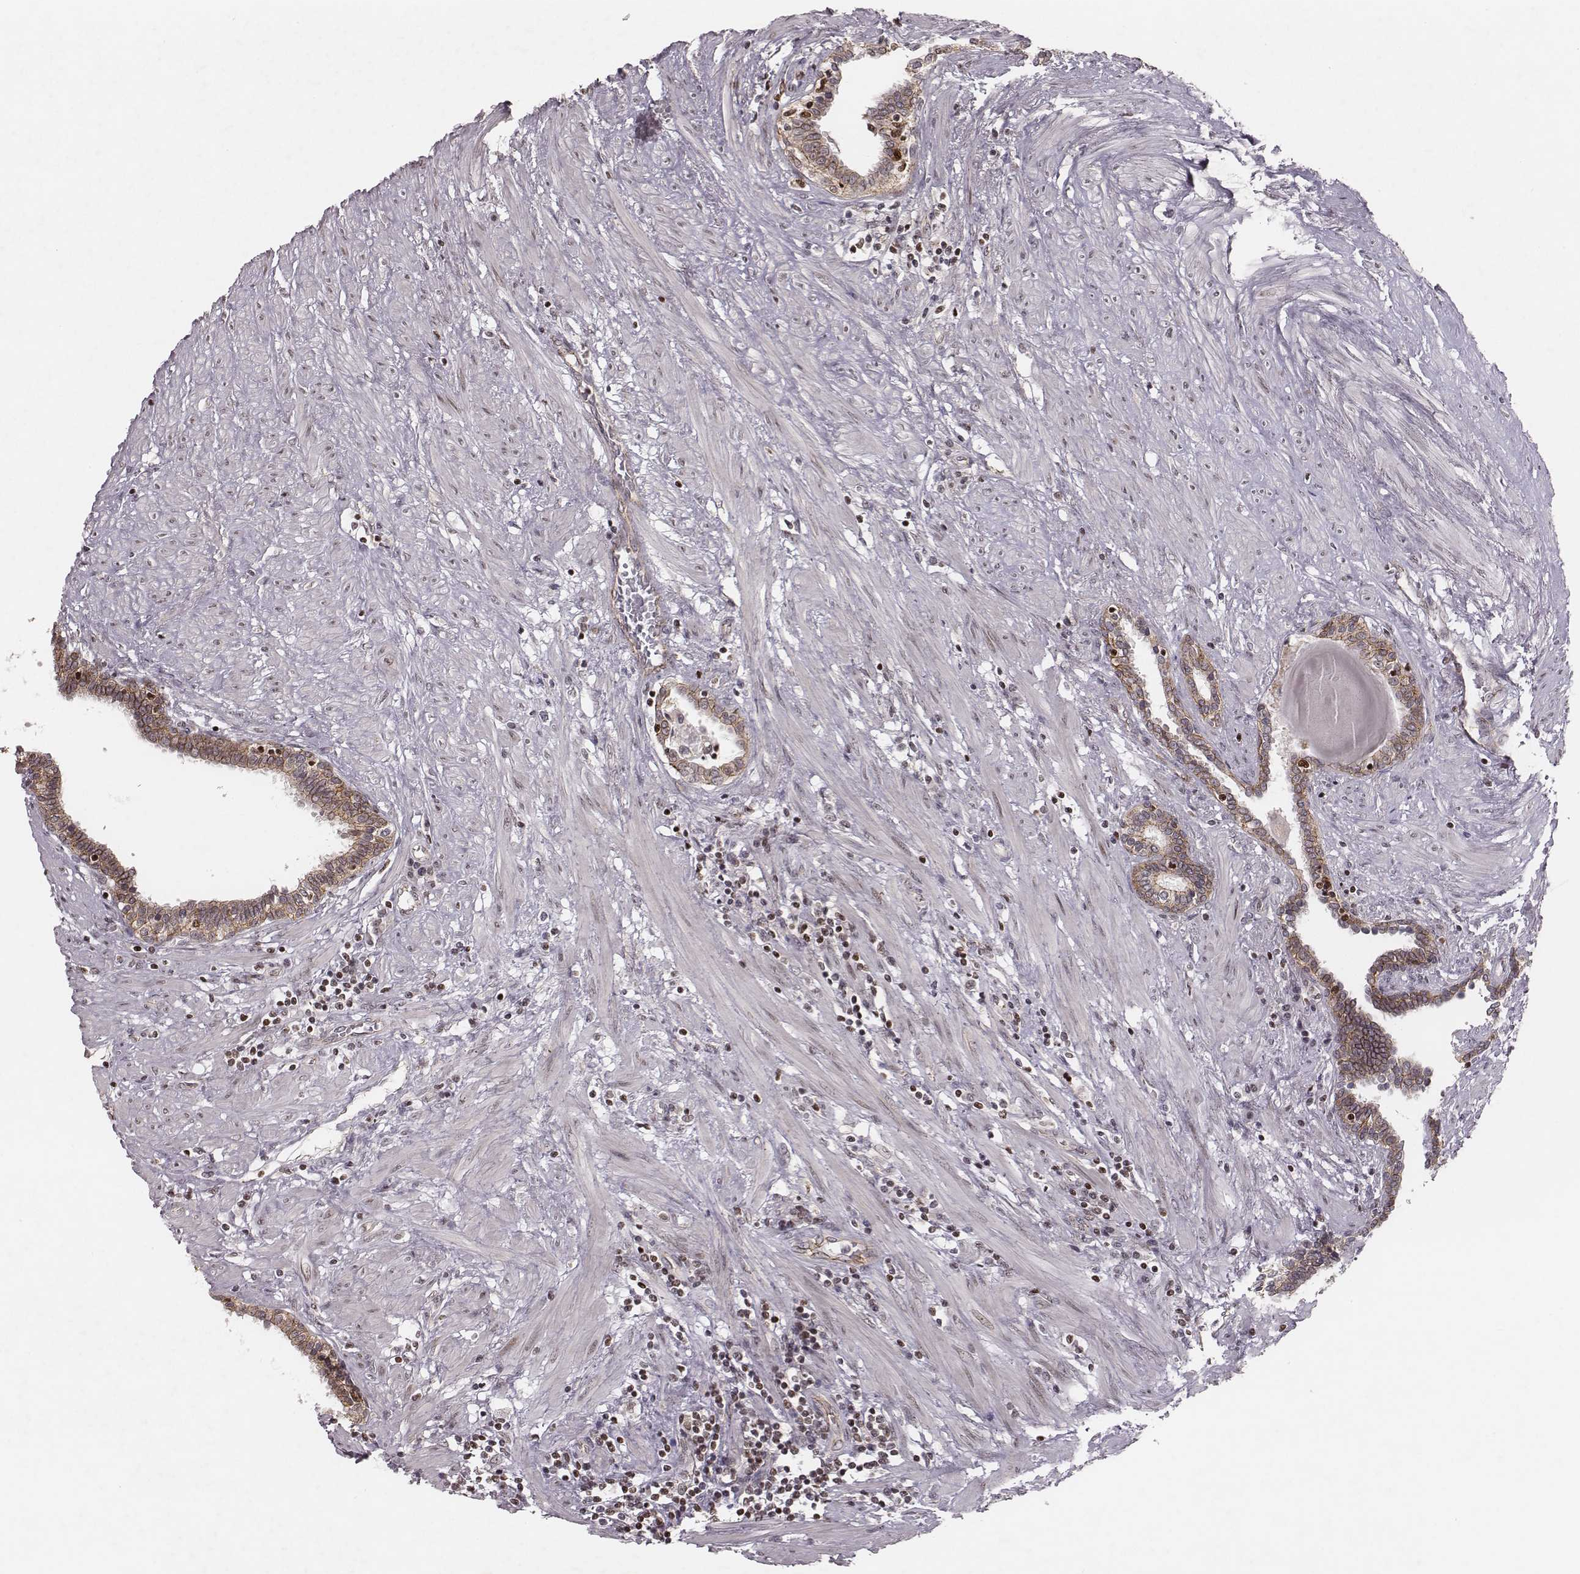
{"staining": {"intensity": "moderate", "quantity": ">75%", "location": "cytoplasmic/membranous"}, "tissue": "prostate", "cell_type": "Glandular cells", "image_type": "normal", "snomed": [{"axis": "morphology", "description": "Normal tissue, NOS"}, {"axis": "topography", "description": "Prostate"}], "caption": "The micrograph displays a brown stain indicating the presence of a protein in the cytoplasmic/membranous of glandular cells in prostate.", "gene": "WDR59", "patient": {"sex": "male", "age": 55}}